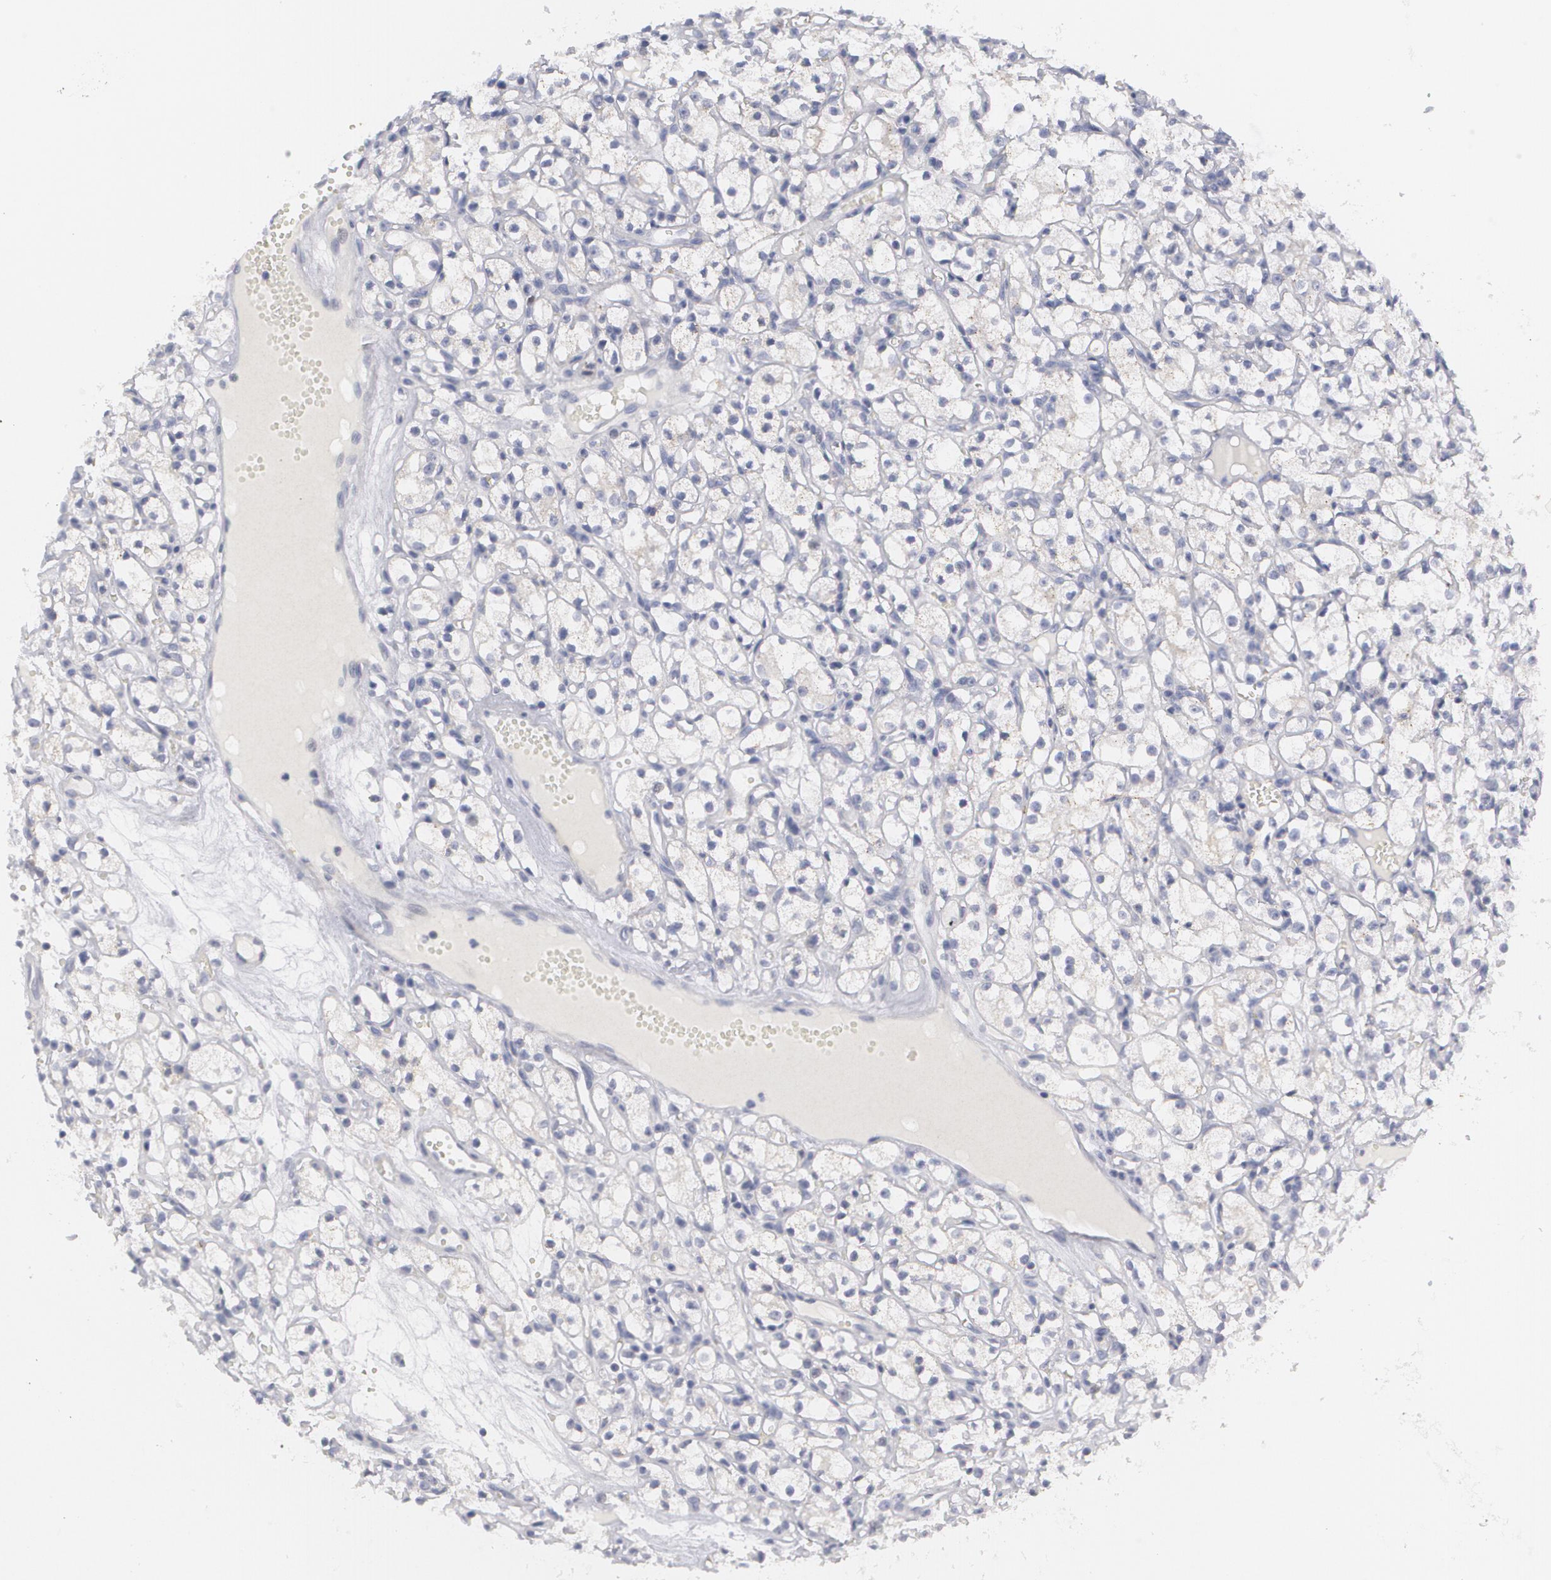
{"staining": {"intensity": "negative", "quantity": "none", "location": "none"}, "tissue": "renal cancer", "cell_type": "Tumor cells", "image_type": "cancer", "snomed": [{"axis": "morphology", "description": "Adenocarcinoma, NOS"}, {"axis": "topography", "description": "Kidney"}], "caption": "Renal cancer (adenocarcinoma) was stained to show a protein in brown. There is no significant staining in tumor cells.", "gene": "MBNL3", "patient": {"sex": "male", "age": 61}}